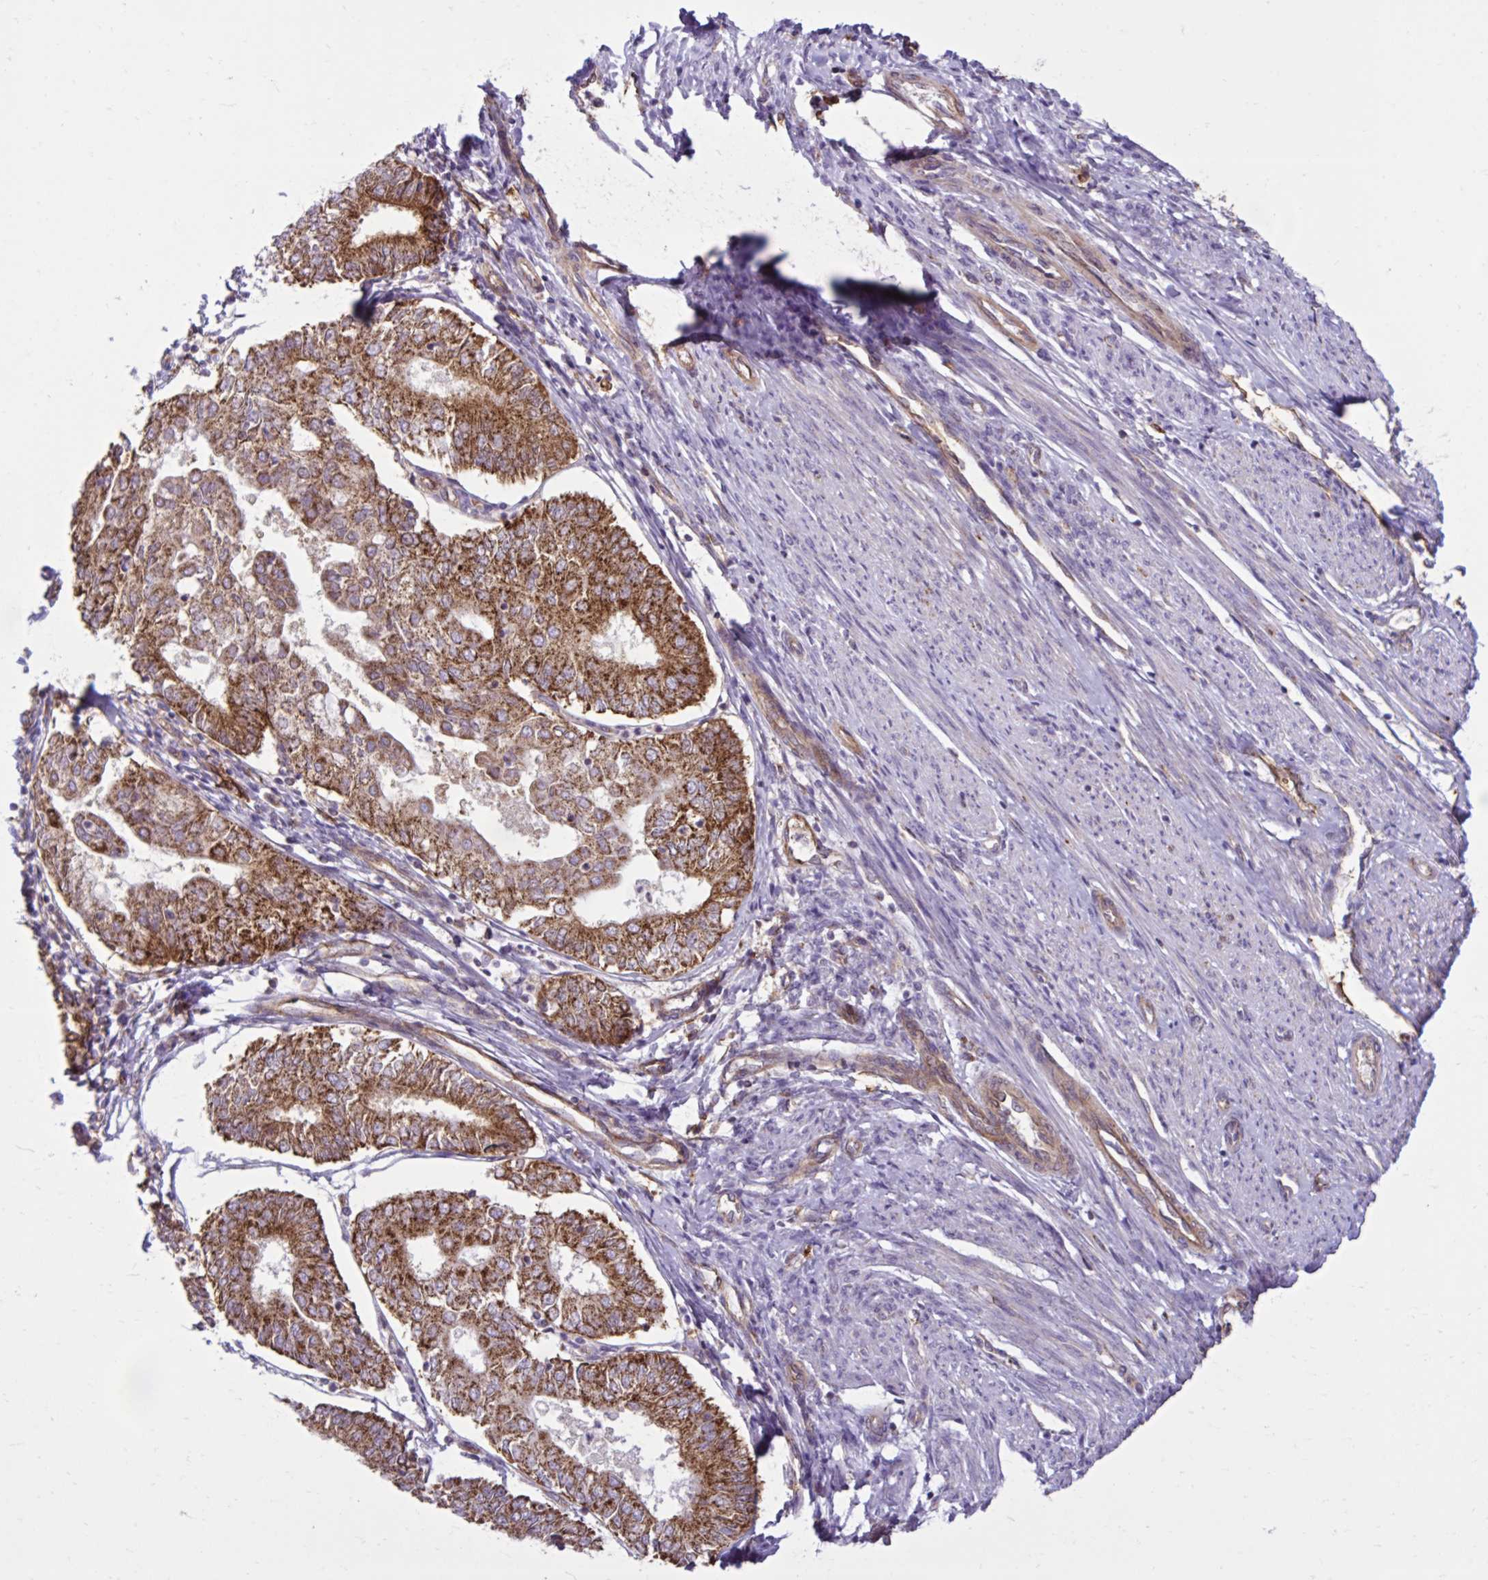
{"staining": {"intensity": "strong", "quantity": ">75%", "location": "cytoplasmic/membranous"}, "tissue": "endometrial cancer", "cell_type": "Tumor cells", "image_type": "cancer", "snomed": [{"axis": "morphology", "description": "Adenocarcinoma, NOS"}, {"axis": "topography", "description": "Endometrium"}], "caption": "A high amount of strong cytoplasmic/membranous staining is seen in about >75% of tumor cells in endometrial cancer (adenocarcinoma) tissue.", "gene": "LIMS1", "patient": {"sex": "female", "age": 68}}